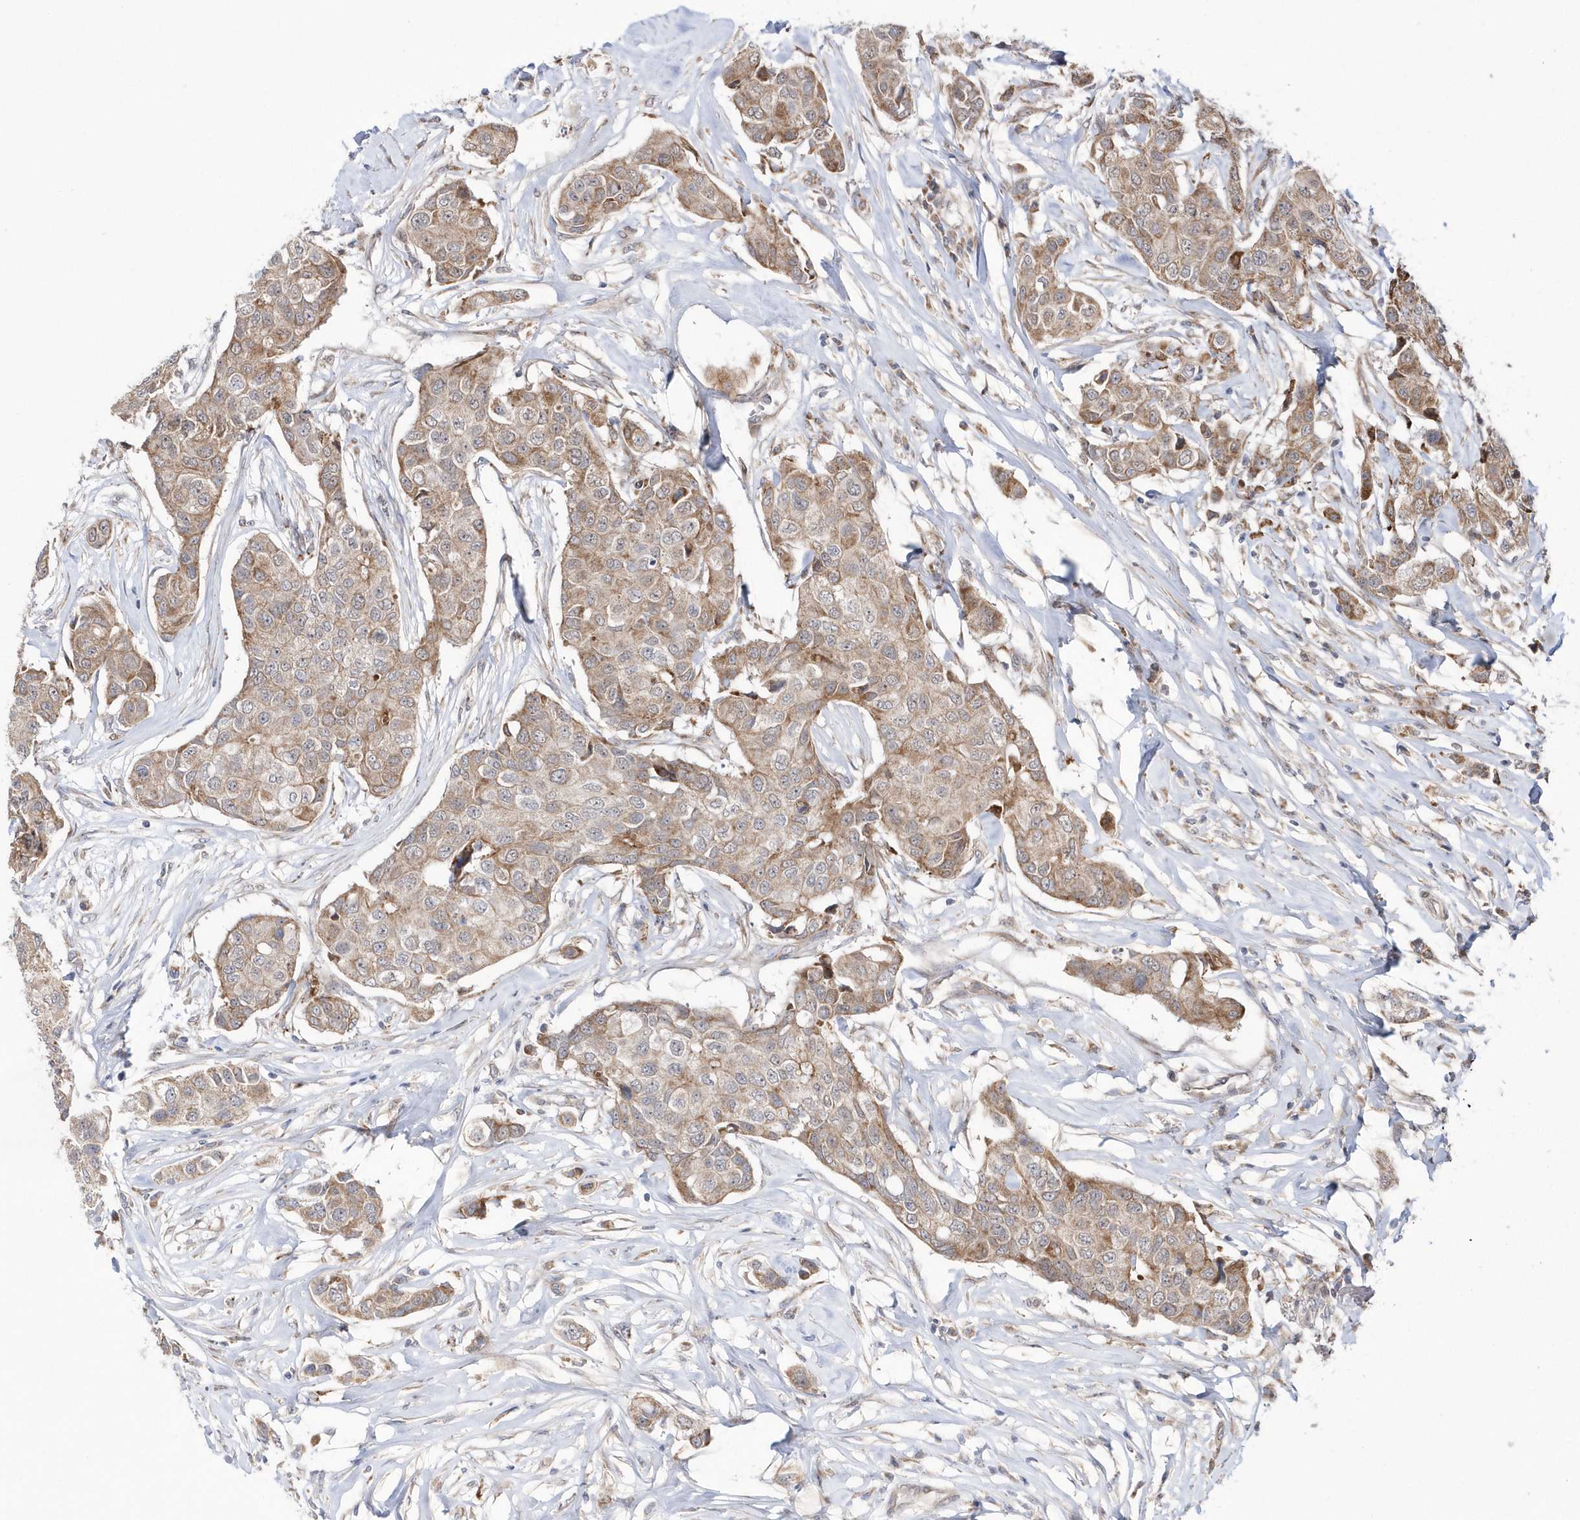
{"staining": {"intensity": "weak", "quantity": ">75%", "location": "cytoplasmic/membranous"}, "tissue": "breast cancer", "cell_type": "Tumor cells", "image_type": "cancer", "snomed": [{"axis": "morphology", "description": "Duct carcinoma"}, {"axis": "topography", "description": "Breast"}], "caption": "This image exhibits immunohistochemistry (IHC) staining of human breast cancer, with low weak cytoplasmic/membranous staining in about >75% of tumor cells.", "gene": "DALRD3", "patient": {"sex": "female", "age": 80}}